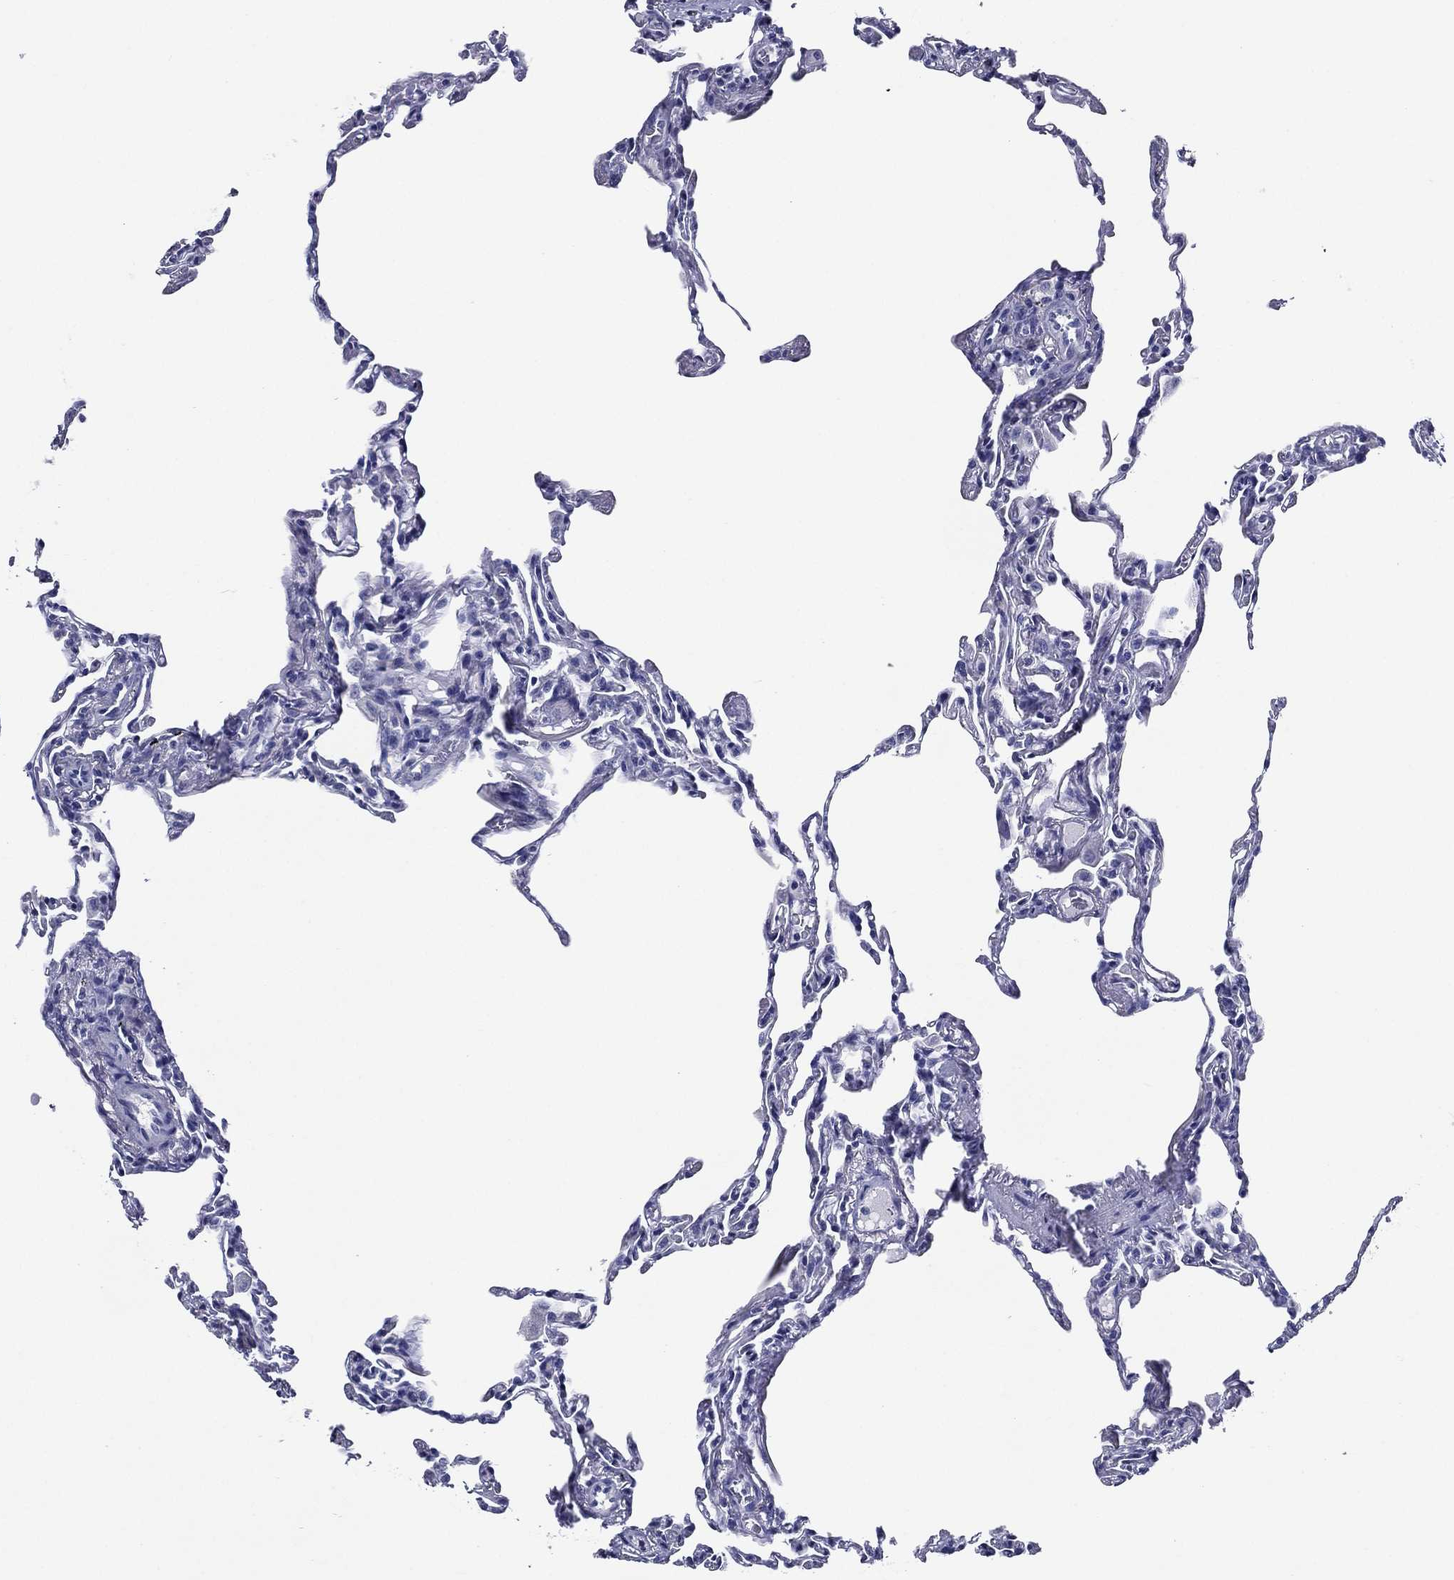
{"staining": {"intensity": "negative", "quantity": "none", "location": "none"}, "tissue": "lung", "cell_type": "Alveolar cells", "image_type": "normal", "snomed": [{"axis": "morphology", "description": "Normal tissue, NOS"}, {"axis": "topography", "description": "Lung"}], "caption": "A high-resolution photomicrograph shows immunohistochemistry staining of benign lung, which exhibits no significant positivity in alveolar cells.", "gene": "ACE2", "patient": {"sex": "female", "age": 57}}